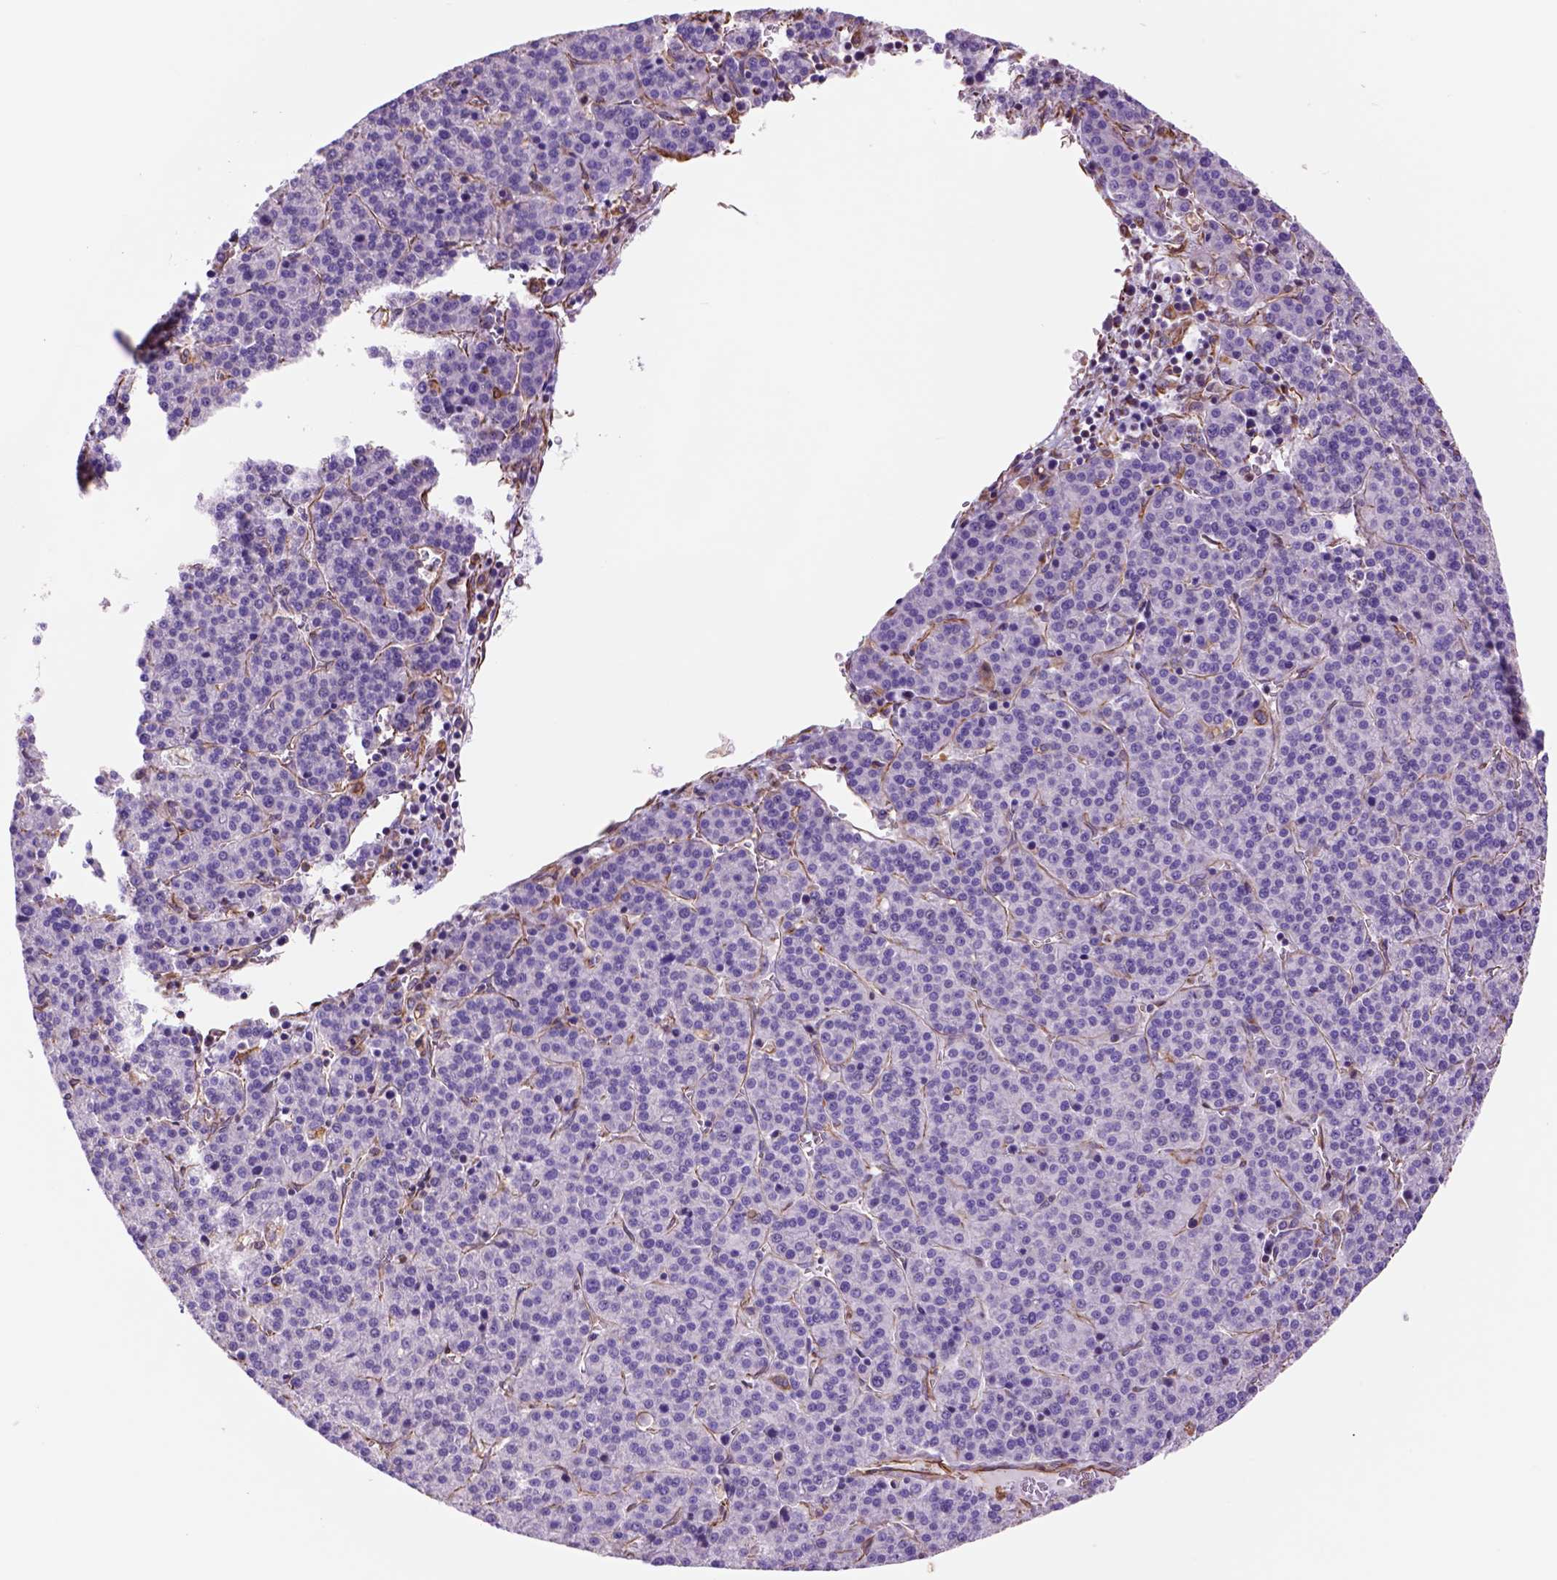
{"staining": {"intensity": "negative", "quantity": "none", "location": "none"}, "tissue": "liver cancer", "cell_type": "Tumor cells", "image_type": "cancer", "snomed": [{"axis": "morphology", "description": "Carcinoma, Hepatocellular, NOS"}, {"axis": "topography", "description": "Liver"}], "caption": "Tumor cells are negative for brown protein staining in liver cancer (hepatocellular carcinoma).", "gene": "ZZZ3", "patient": {"sex": "female", "age": 58}}